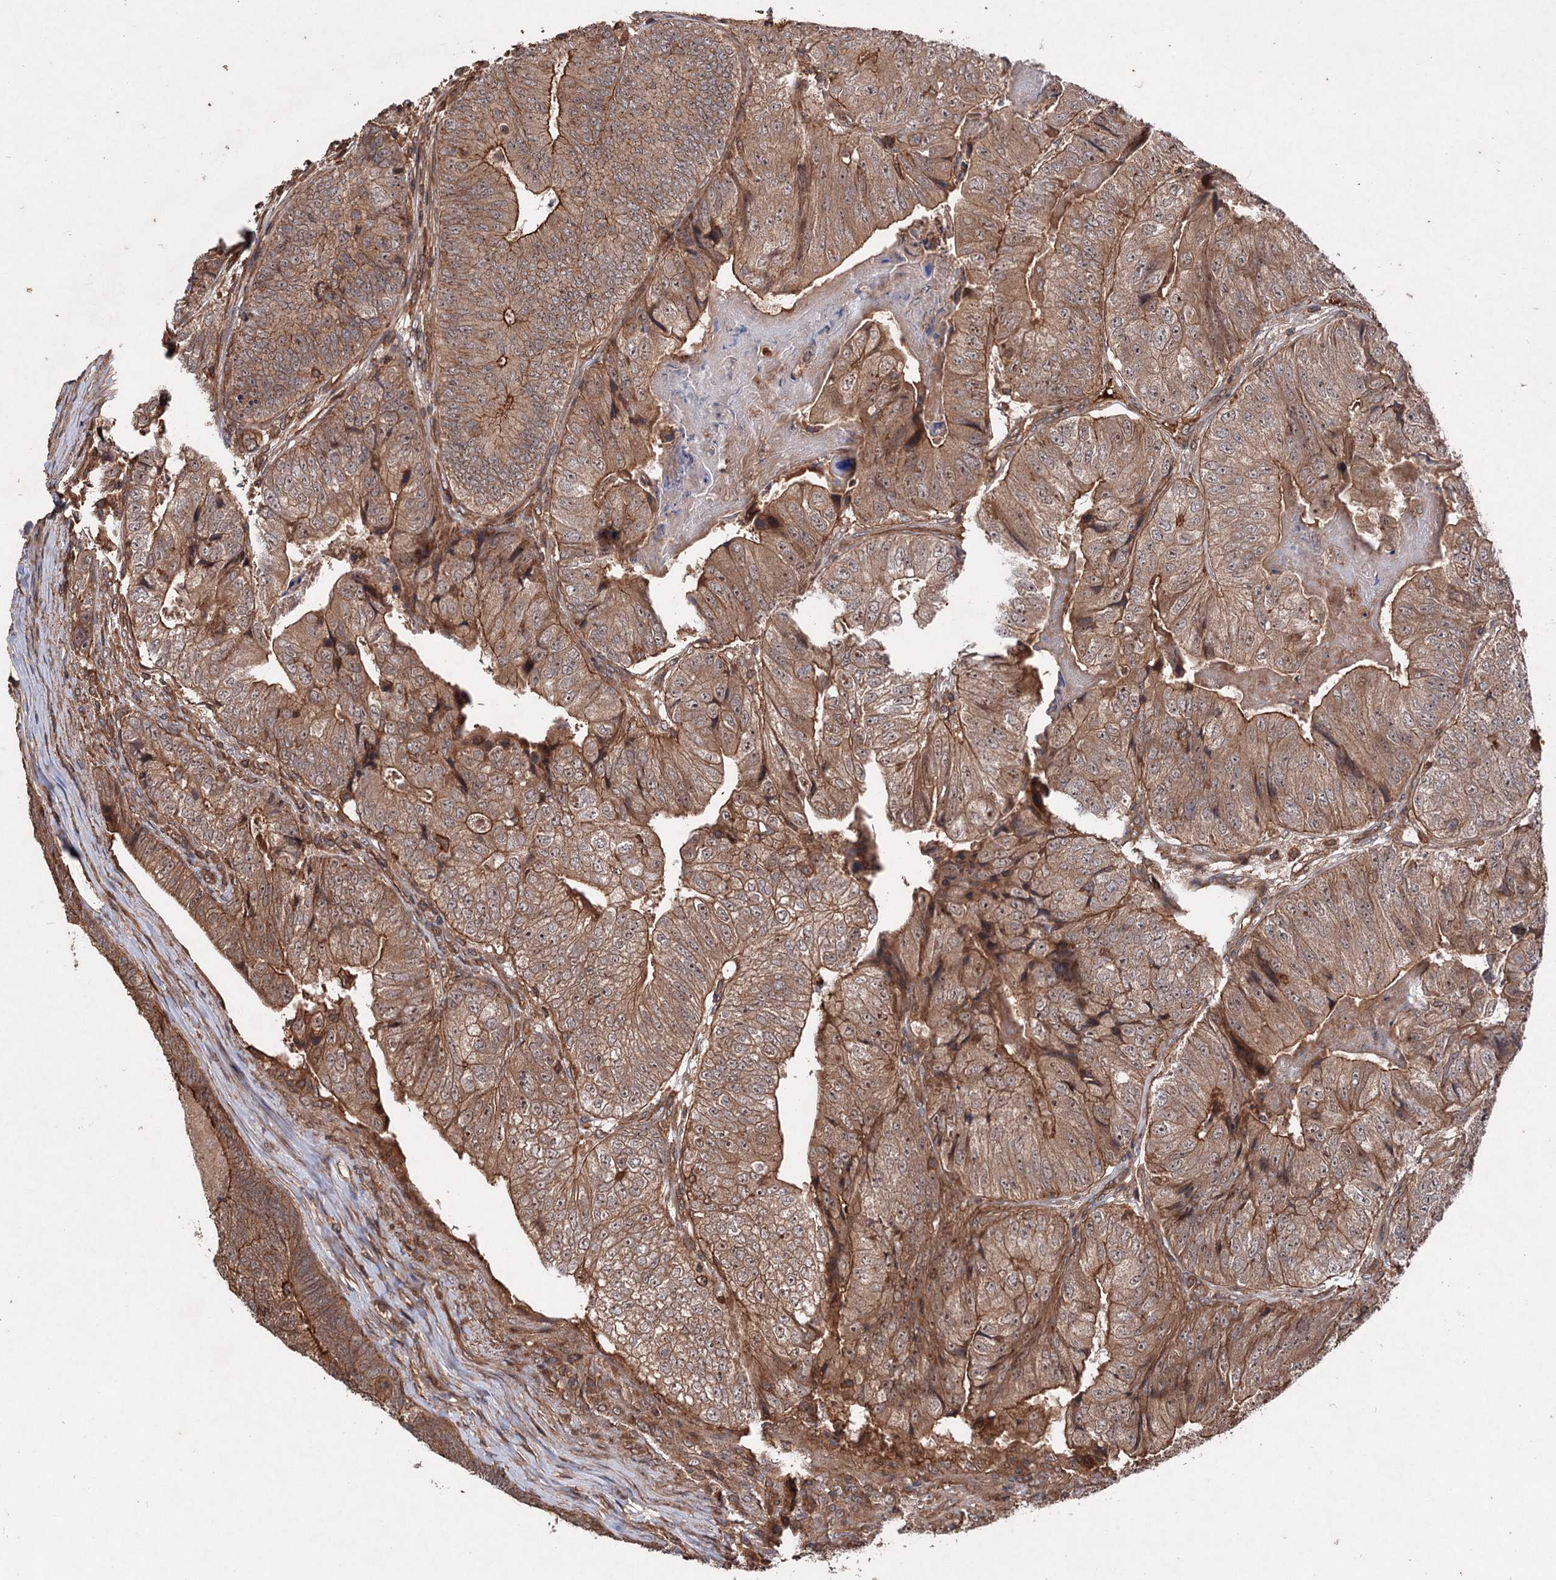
{"staining": {"intensity": "strong", "quantity": ">75%", "location": "cytoplasmic/membranous"}, "tissue": "colorectal cancer", "cell_type": "Tumor cells", "image_type": "cancer", "snomed": [{"axis": "morphology", "description": "Adenocarcinoma, NOS"}, {"axis": "topography", "description": "Colon"}], "caption": "IHC (DAB) staining of human adenocarcinoma (colorectal) displays strong cytoplasmic/membranous protein staining in about >75% of tumor cells.", "gene": "ADK", "patient": {"sex": "female", "age": 67}}